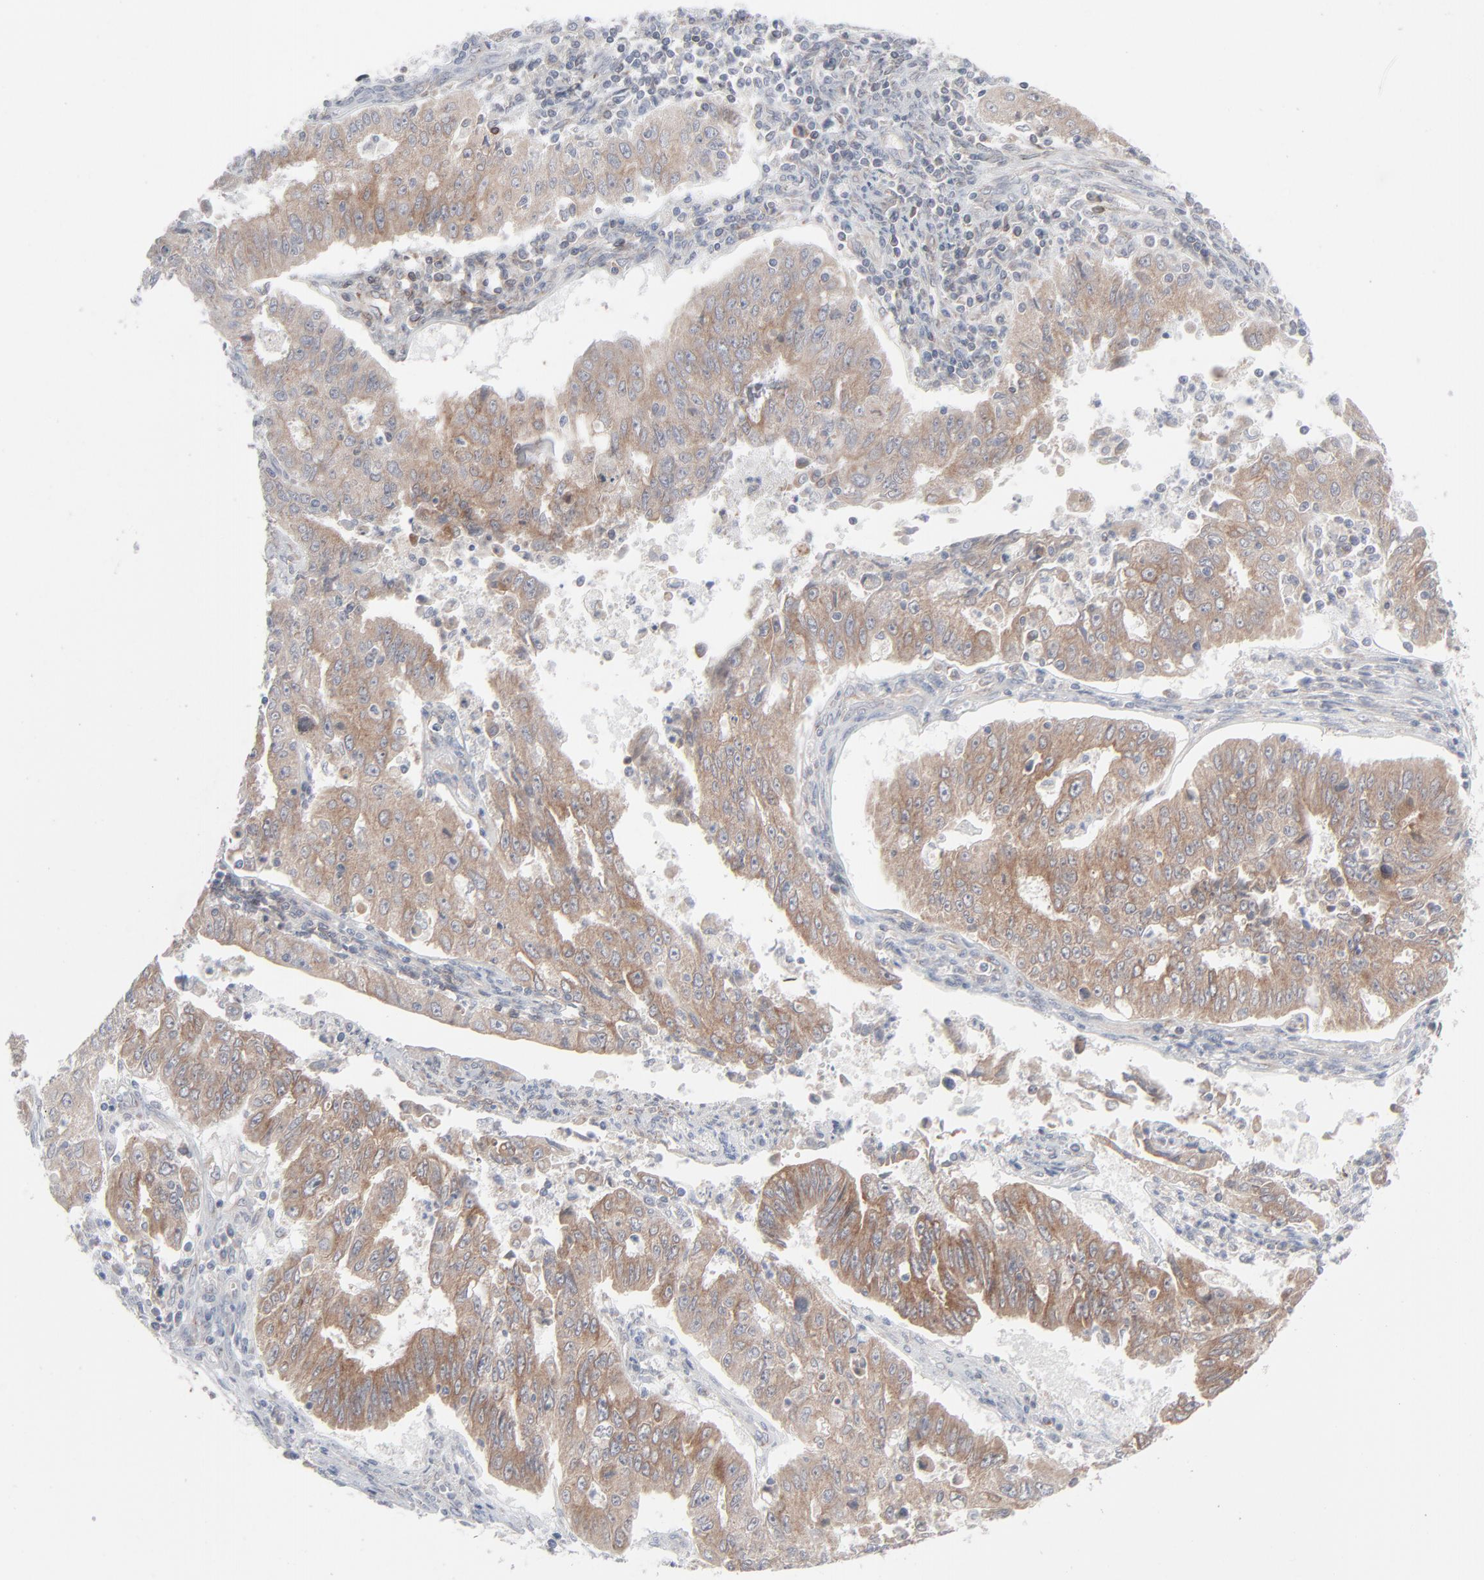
{"staining": {"intensity": "moderate", "quantity": ">75%", "location": "cytoplasmic/membranous"}, "tissue": "endometrial cancer", "cell_type": "Tumor cells", "image_type": "cancer", "snomed": [{"axis": "morphology", "description": "Adenocarcinoma, NOS"}, {"axis": "topography", "description": "Endometrium"}], "caption": "The micrograph displays immunohistochemical staining of adenocarcinoma (endometrial). There is moderate cytoplasmic/membranous expression is identified in about >75% of tumor cells.", "gene": "KDSR", "patient": {"sex": "female", "age": 42}}